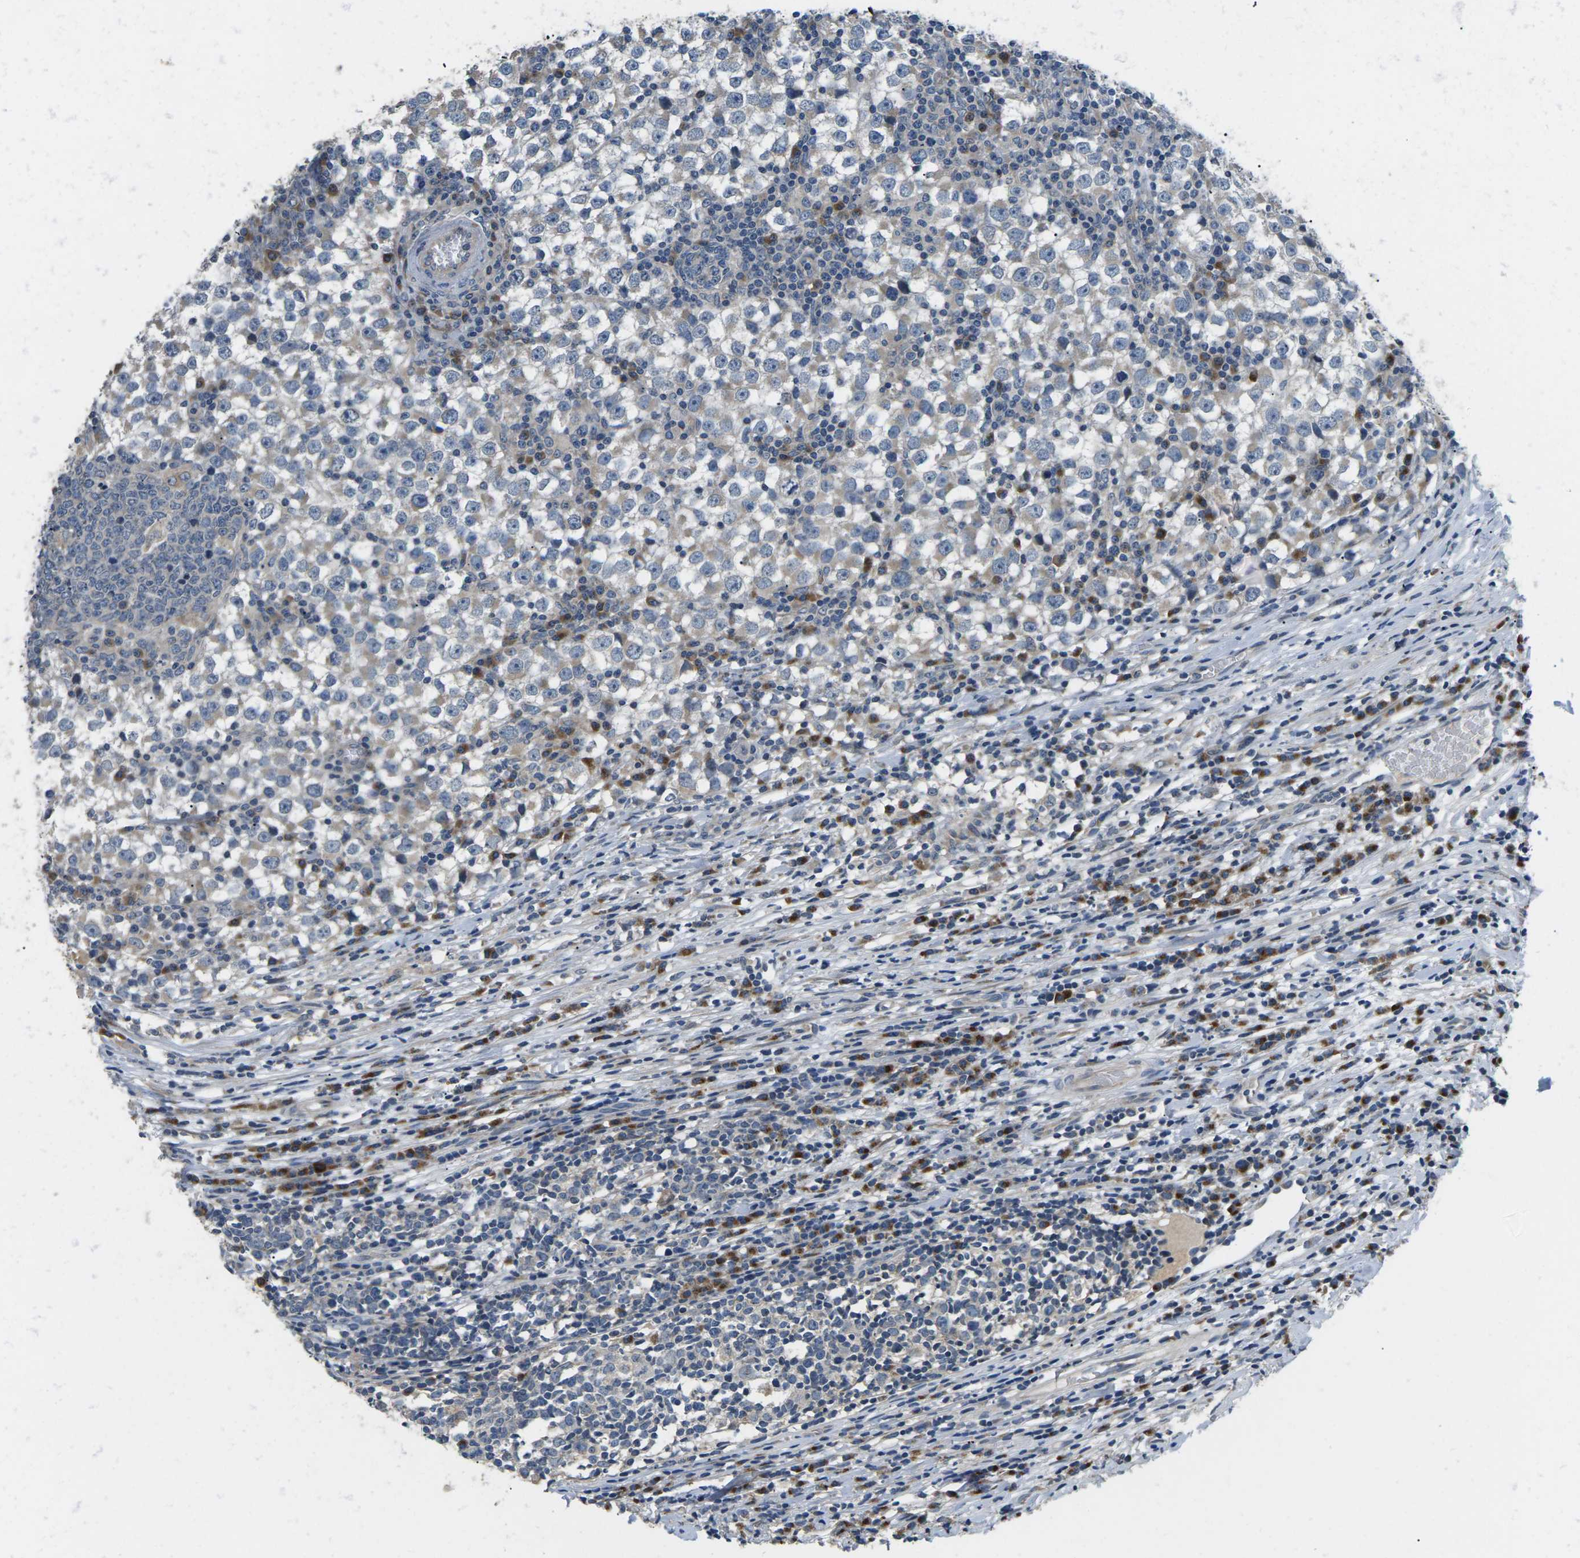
{"staining": {"intensity": "negative", "quantity": "none", "location": "none"}, "tissue": "testis cancer", "cell_type": "Tumor cells", "image_type": "cancer", "snomed": [{"axis": "morphology", "description": "Seminoma, NOS"}, {"axis": "topography", "description": "Testis"}], "caption": "Tumor cells show no significant staining in testis seminoma.", "gene": "ERGIC3", "patient": {"sex": "male", "age": 65}}